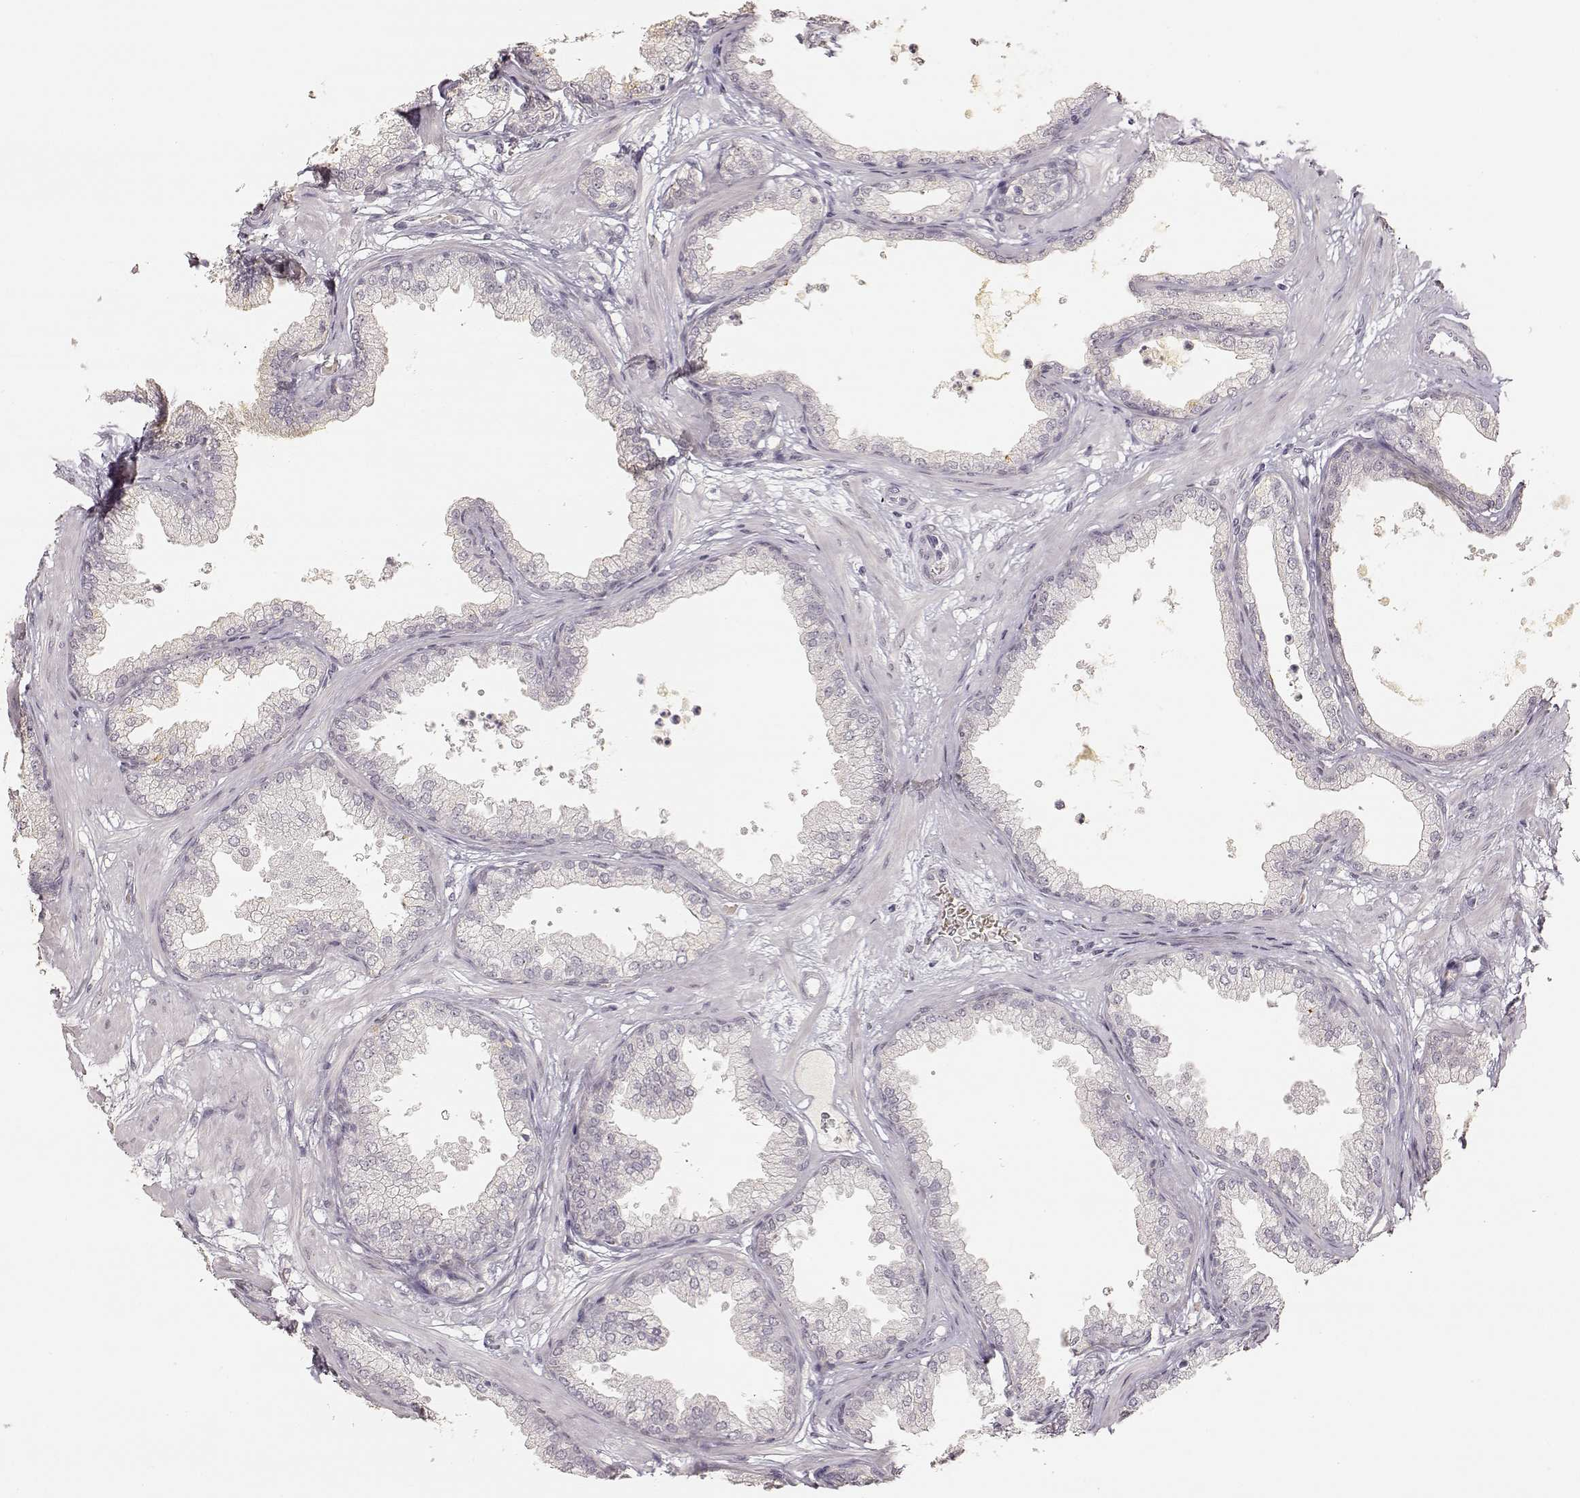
{"staining": {"intensity": "negative", "quantity": "none", "location": "none"}, "tissue": "prostate", "cell_type": "Glandular cells", "image_type": "normal", "snomed": [{"axis": "morphology", "description": "Normal tissue, NOS"}, {"axis": "topography", "description": "Prostate"}], "caption": "Immunohistochemistry (IHC) photomicrograph of benign prostate: prostate stained with DAB (3,3'-diaminobenzidine) demonstrates no significant protein expression in glandular cells. (Immunohistochemistry, brightfield microscopy, high magnification).", "gene": "LAMC2", "patient": {"sex": "male", "age": 37}}